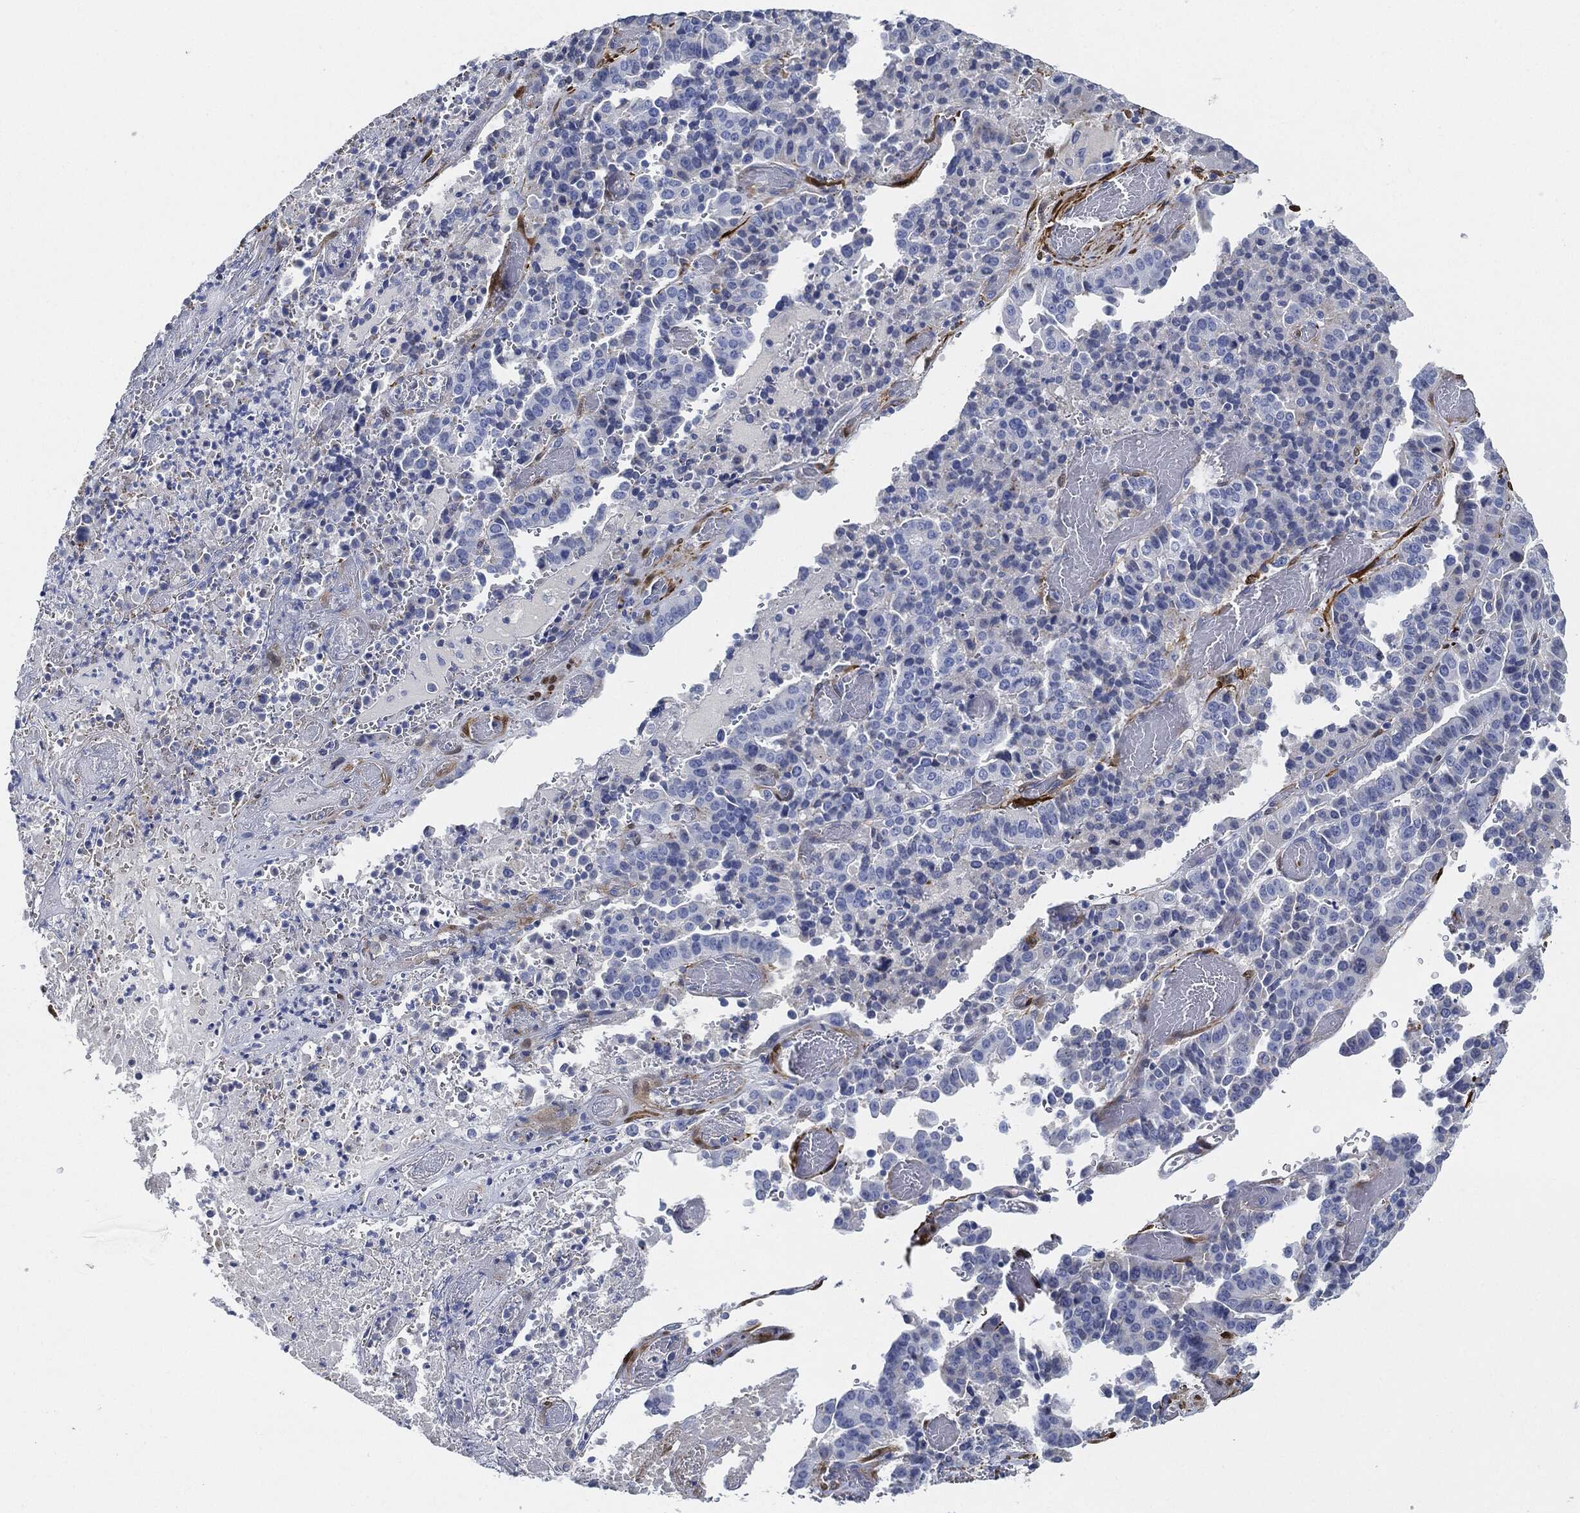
{"staining": {"intensity": "negative", "quantity": "none", "location": "none"}, "tissue": "stomach cancer", "cell_type": "Tumor cells", "image_type": "cancer", "snomed": [{"axis": "morphology", "description": "Adenocarcinoma, NOS"}, {"axis": "topography", "description": "Stomach"}], "caption": "This is a micrograph of immunohistochemistry (IHC) staining of stomach cancer, which shows no positivity in tumor cells. (Brightfield microscopy of DAB (3,3'-diaminobenzidine) immunohistochemistry (IHC) at high magnification).", "gene": "TAGLN", "patient": {"sex": "male", "age": 48}}